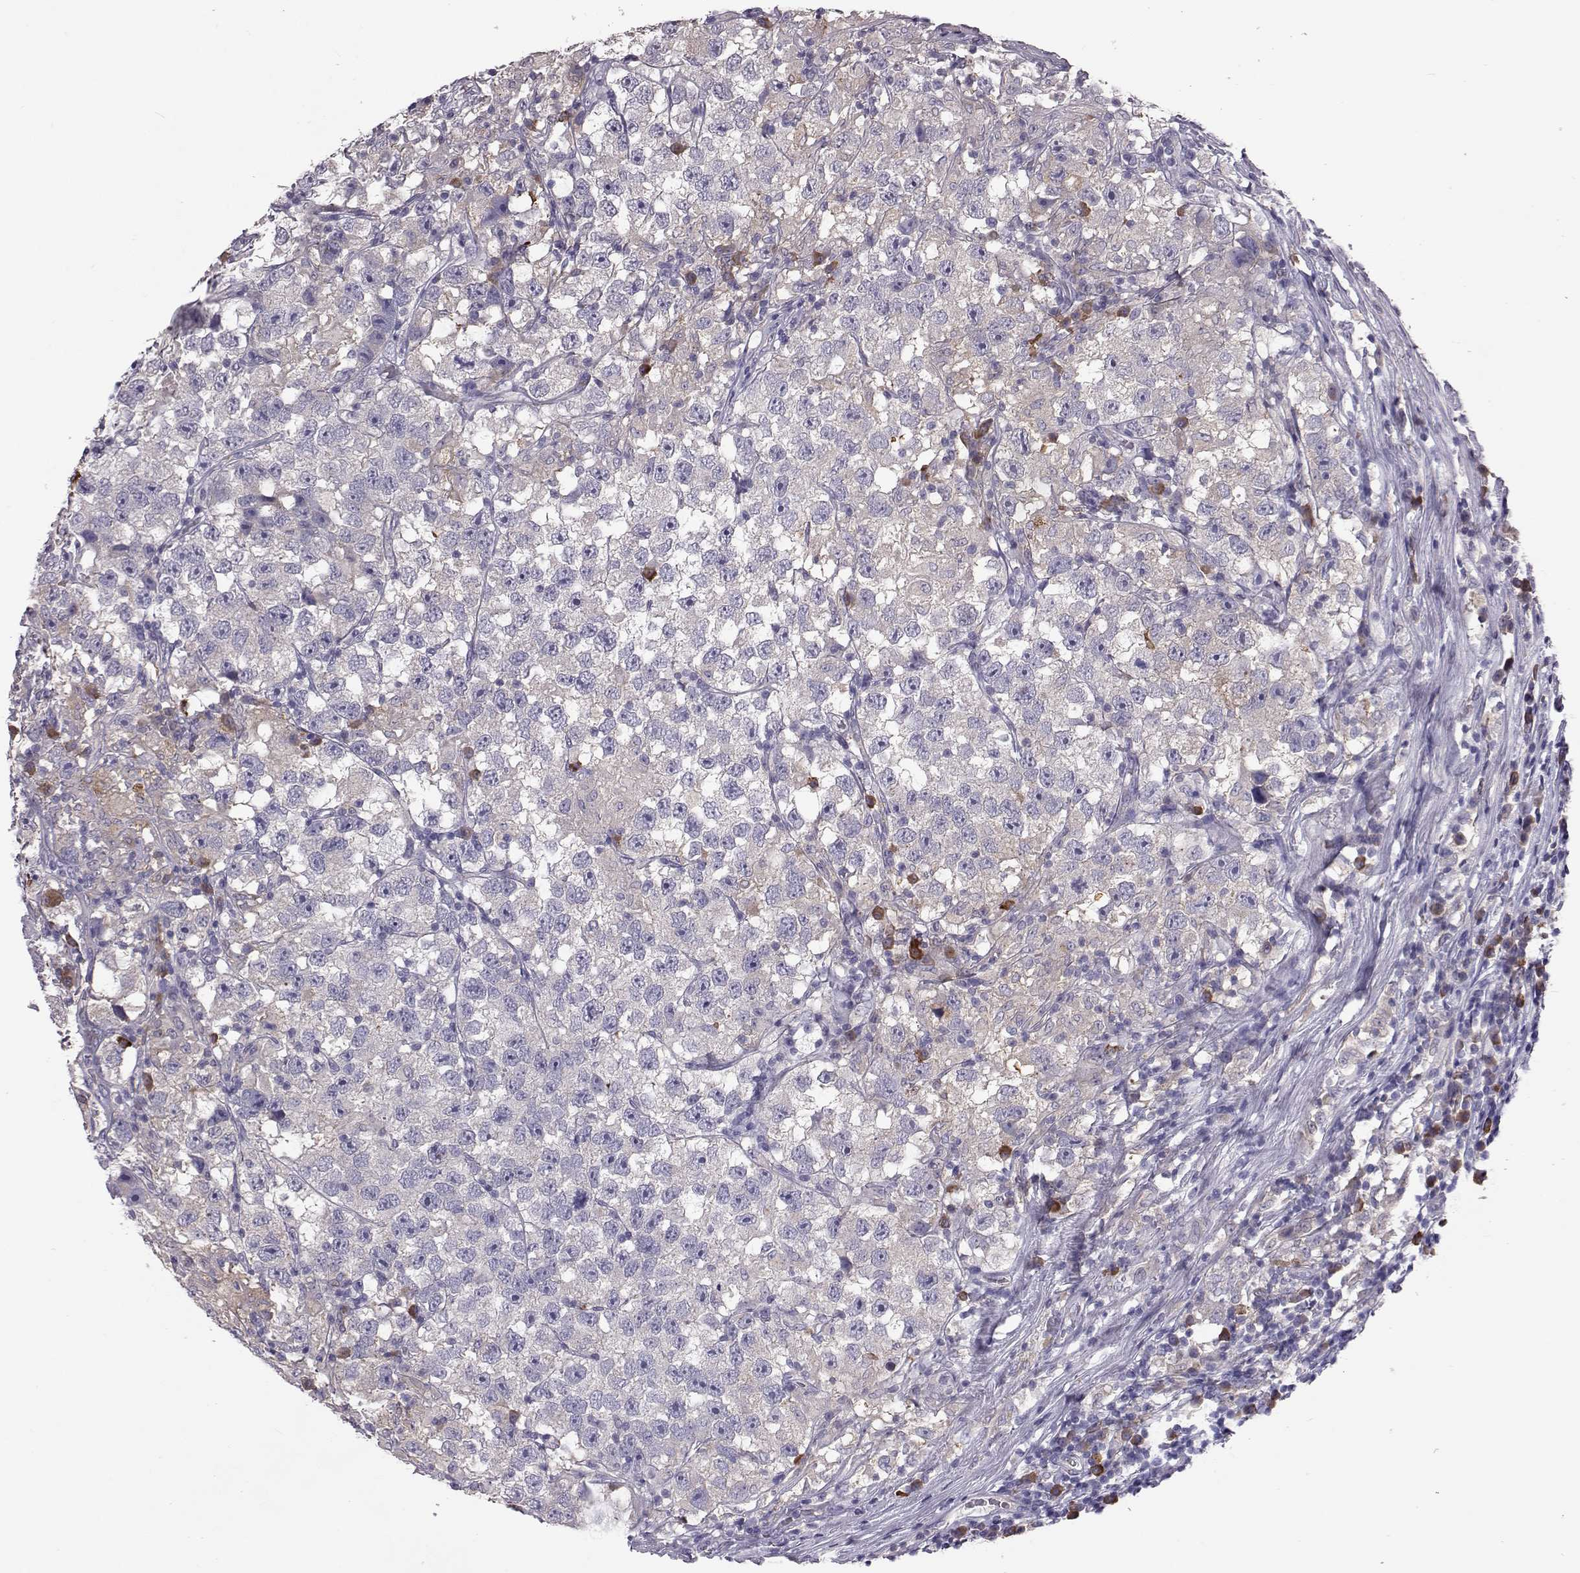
{"staining": {"intensity": "negative", "quantity": "none", "location": "none"}, "tissue": "testis cancer", "cell_type": "Tumor cells", "image_type": "cancer", "snomed": [{"axis": "morphology", "description": "Seminoma, NOS"}, {"axis": "topography", "description": "Testis"}], "caption": "DAB (3,3'-diaminobenzidine) immunohistochemical staining of human testis seminoma displays no significant positivity in tumor cells.", "gene": "ADGRG5", "patient": {"sex": "male", "age": 26}}